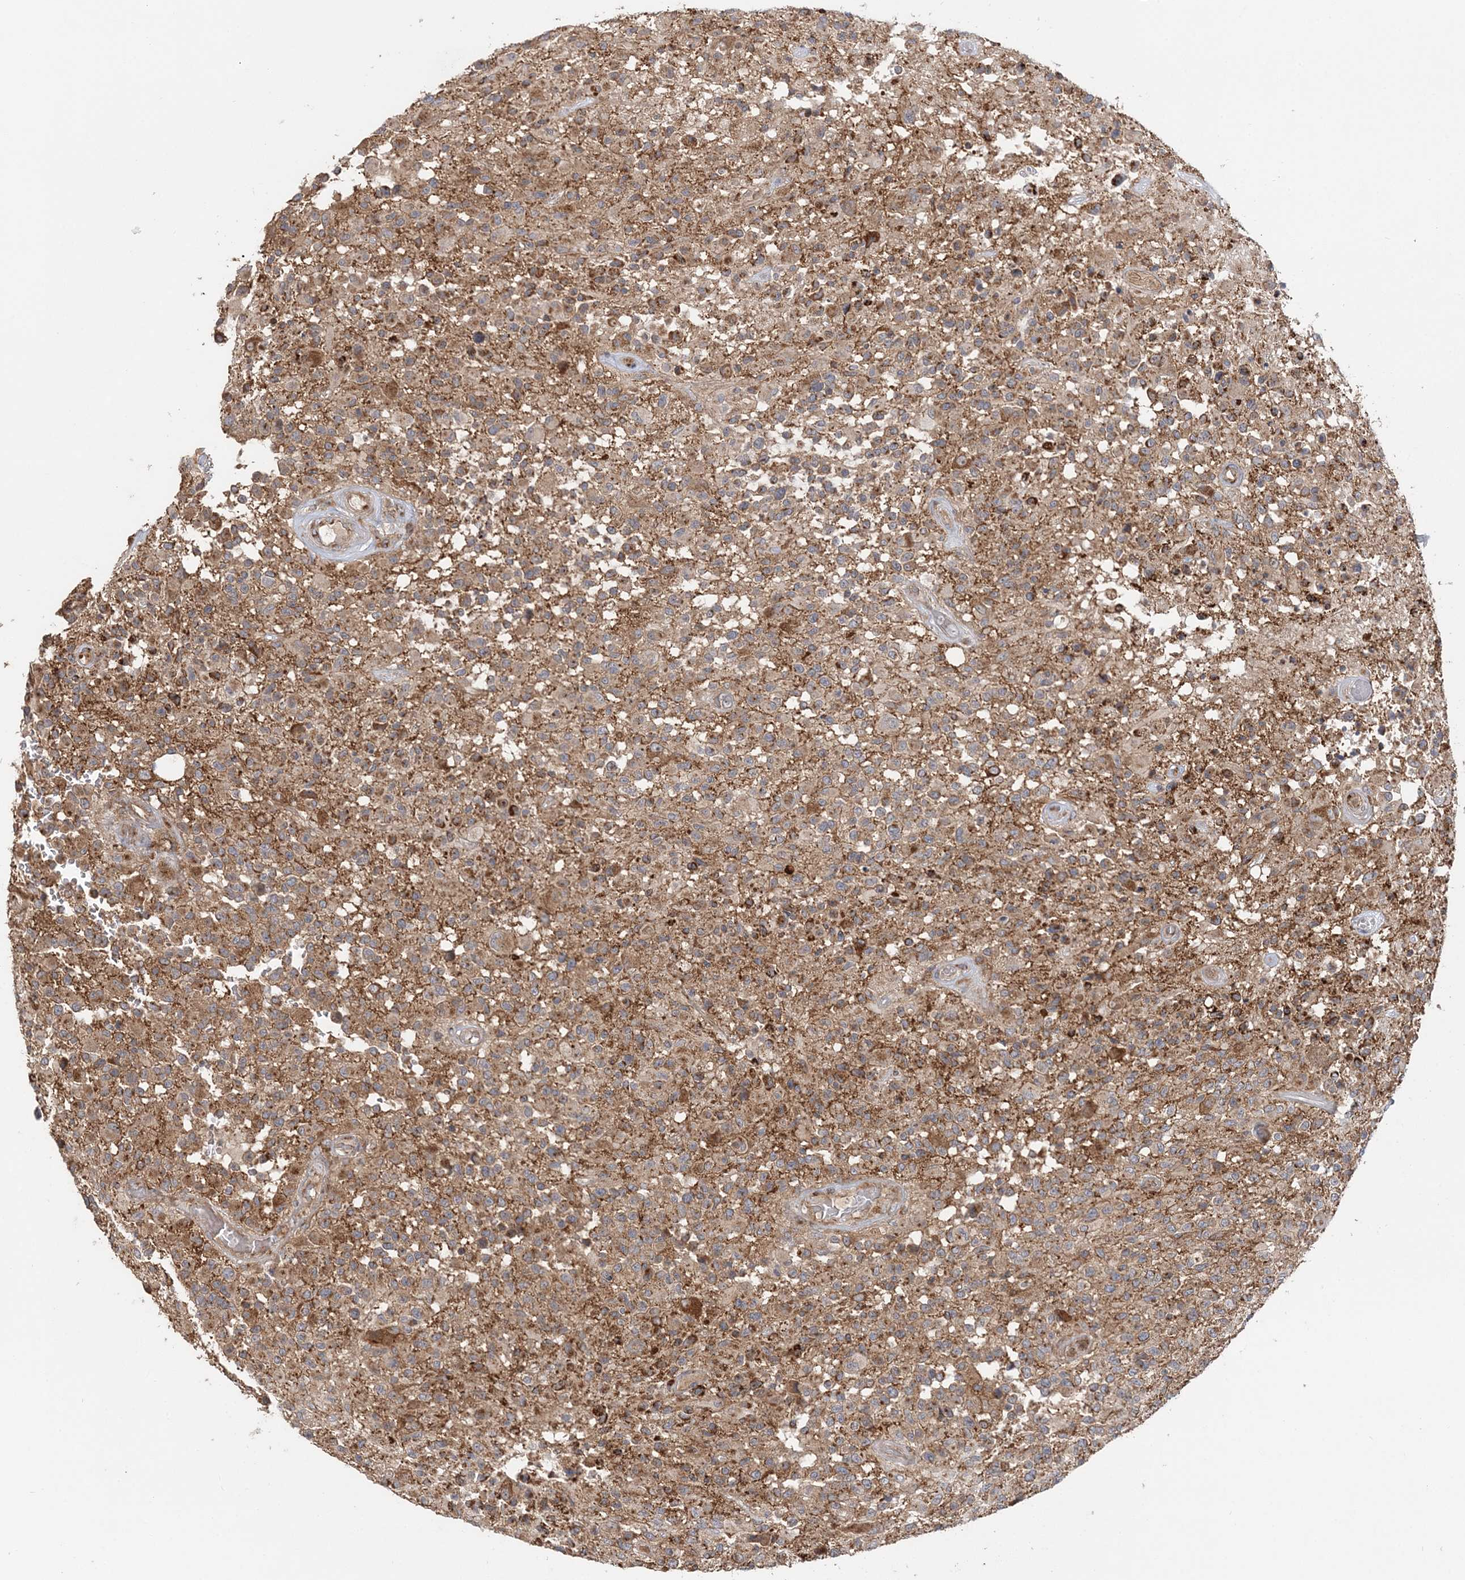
{"staining": {"intensity": "moderate", "quantity": ">75%", "location": "cytoplasmic/membranous"}, "tissue": "glioma", "cell_type": "Tumor cells", "image_type": "cancer", "snomed": [{"axis": "morphology", "description": "Glioma, malignant, High grade"}, {"axis": "morphology", "description": "Glioblastoma, NOS"}, {"axis": "topography", "description": "Brain"}], "caption": "The histopathology image exhibits staining of malignant glioma (high-grade), revealing moderate cytoplasmic/membranous protein staining (brown color) within tumor cells.", "gene": "ABCC3", "patient": {"sex": "male", "age": 60}}